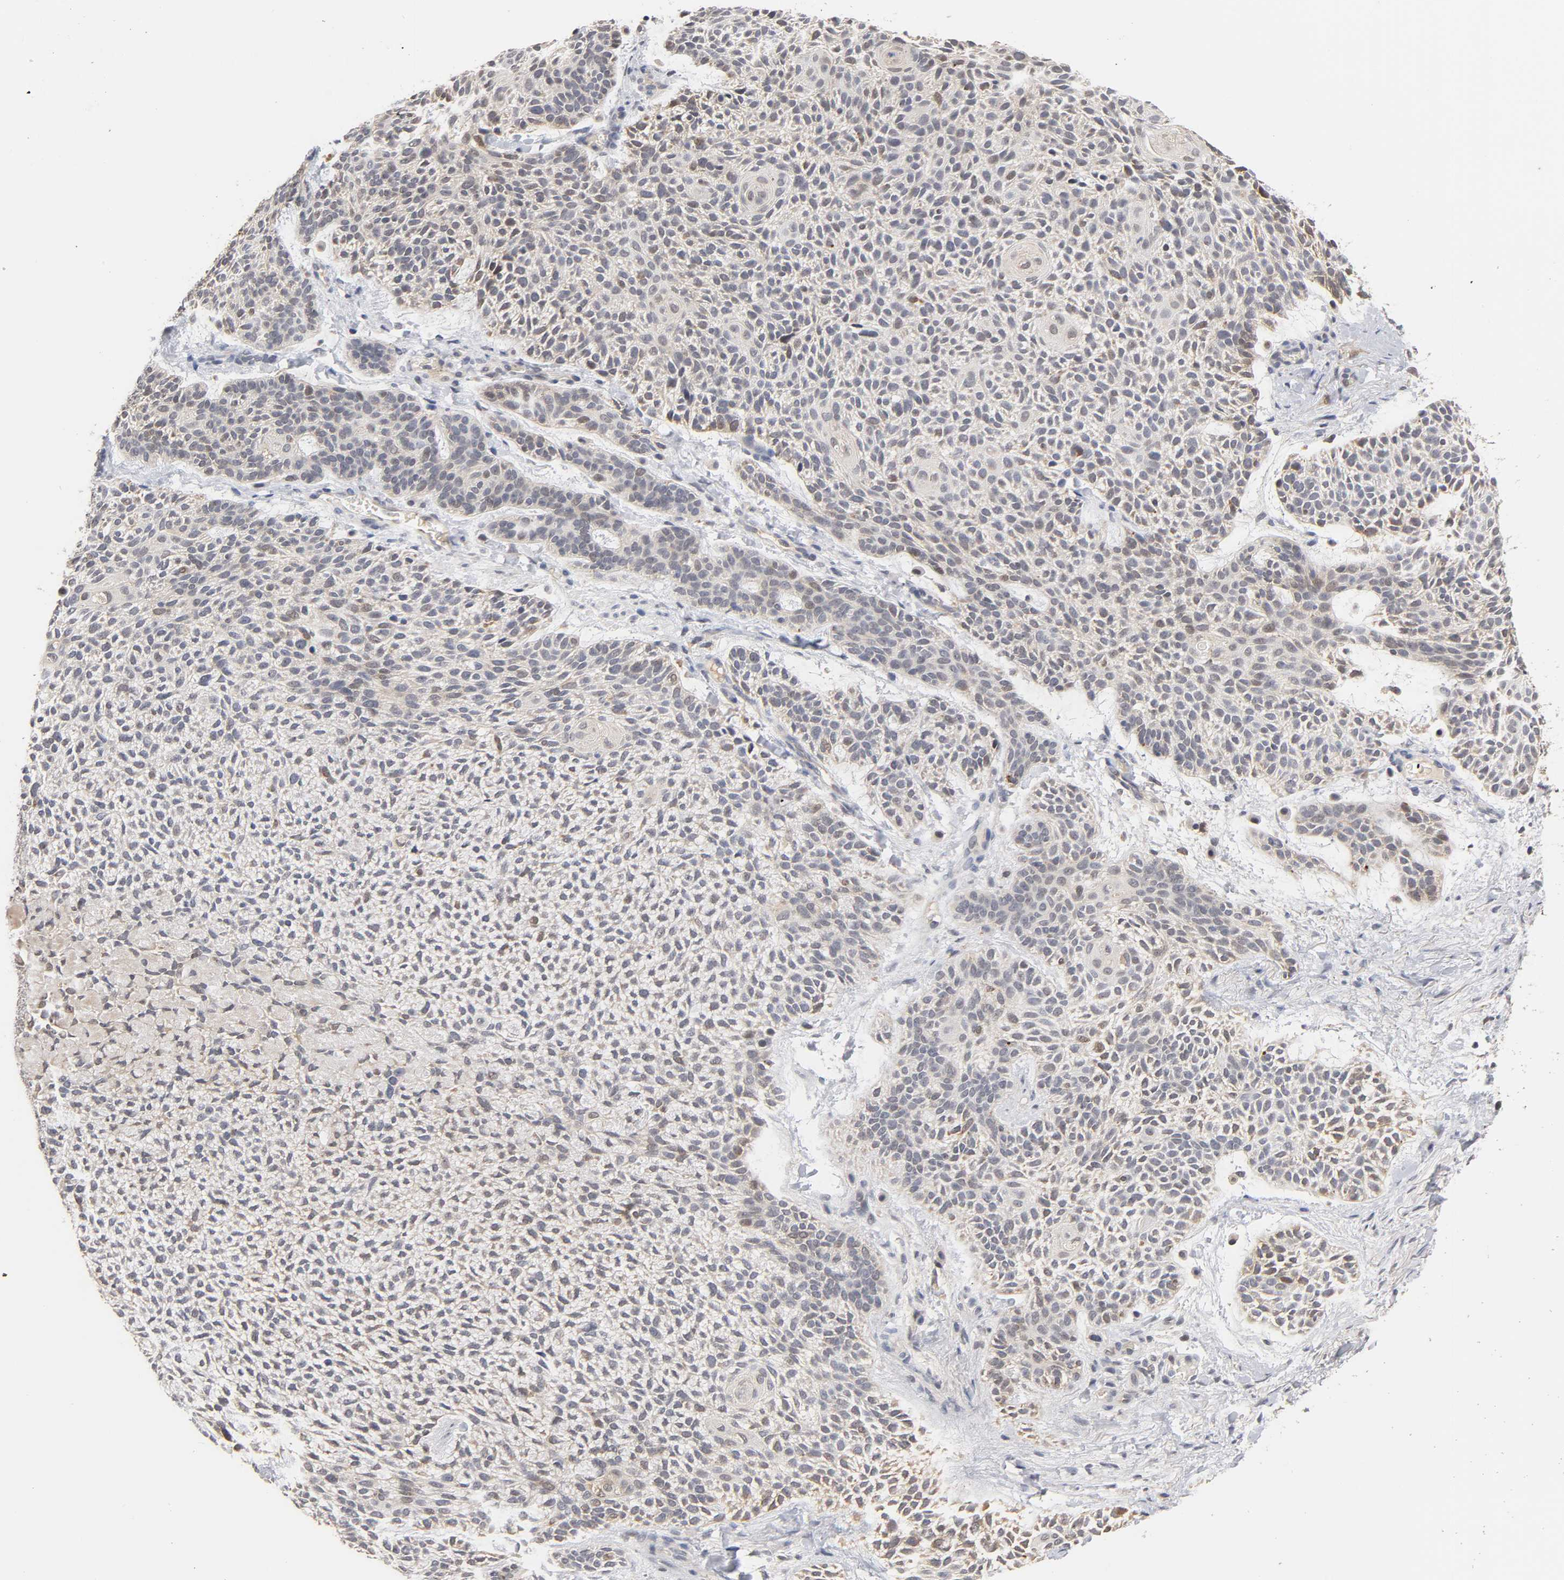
{"staining": {"intensity": "moderate", "quantity": "<25%", "location": "cytoplasmic/membranous,nuclear"}, "tissue": "skin cancer", "cell_type": "Tumor cells", "image_type": "cancer", "snomed": [{"axis": "morphology", "description": "Normal tissue, NOS"}, {"axis": "morphology", "description": "Basal cell carcinoma"}, {"axis": "topography", "description": "Skin"}], "caption": "High-power microscopy captured an IHC micrograph of skin cancer (basal cell carcinoma), revealing moderate cytoplasmic/membranous and nuclear staining in about <25% of tumor cells. (DAB IHC, brown staining for protein, blue staining for nuclei).", "gene": "GSTZ1", "patient": {"sex": "female", "age": 70}}